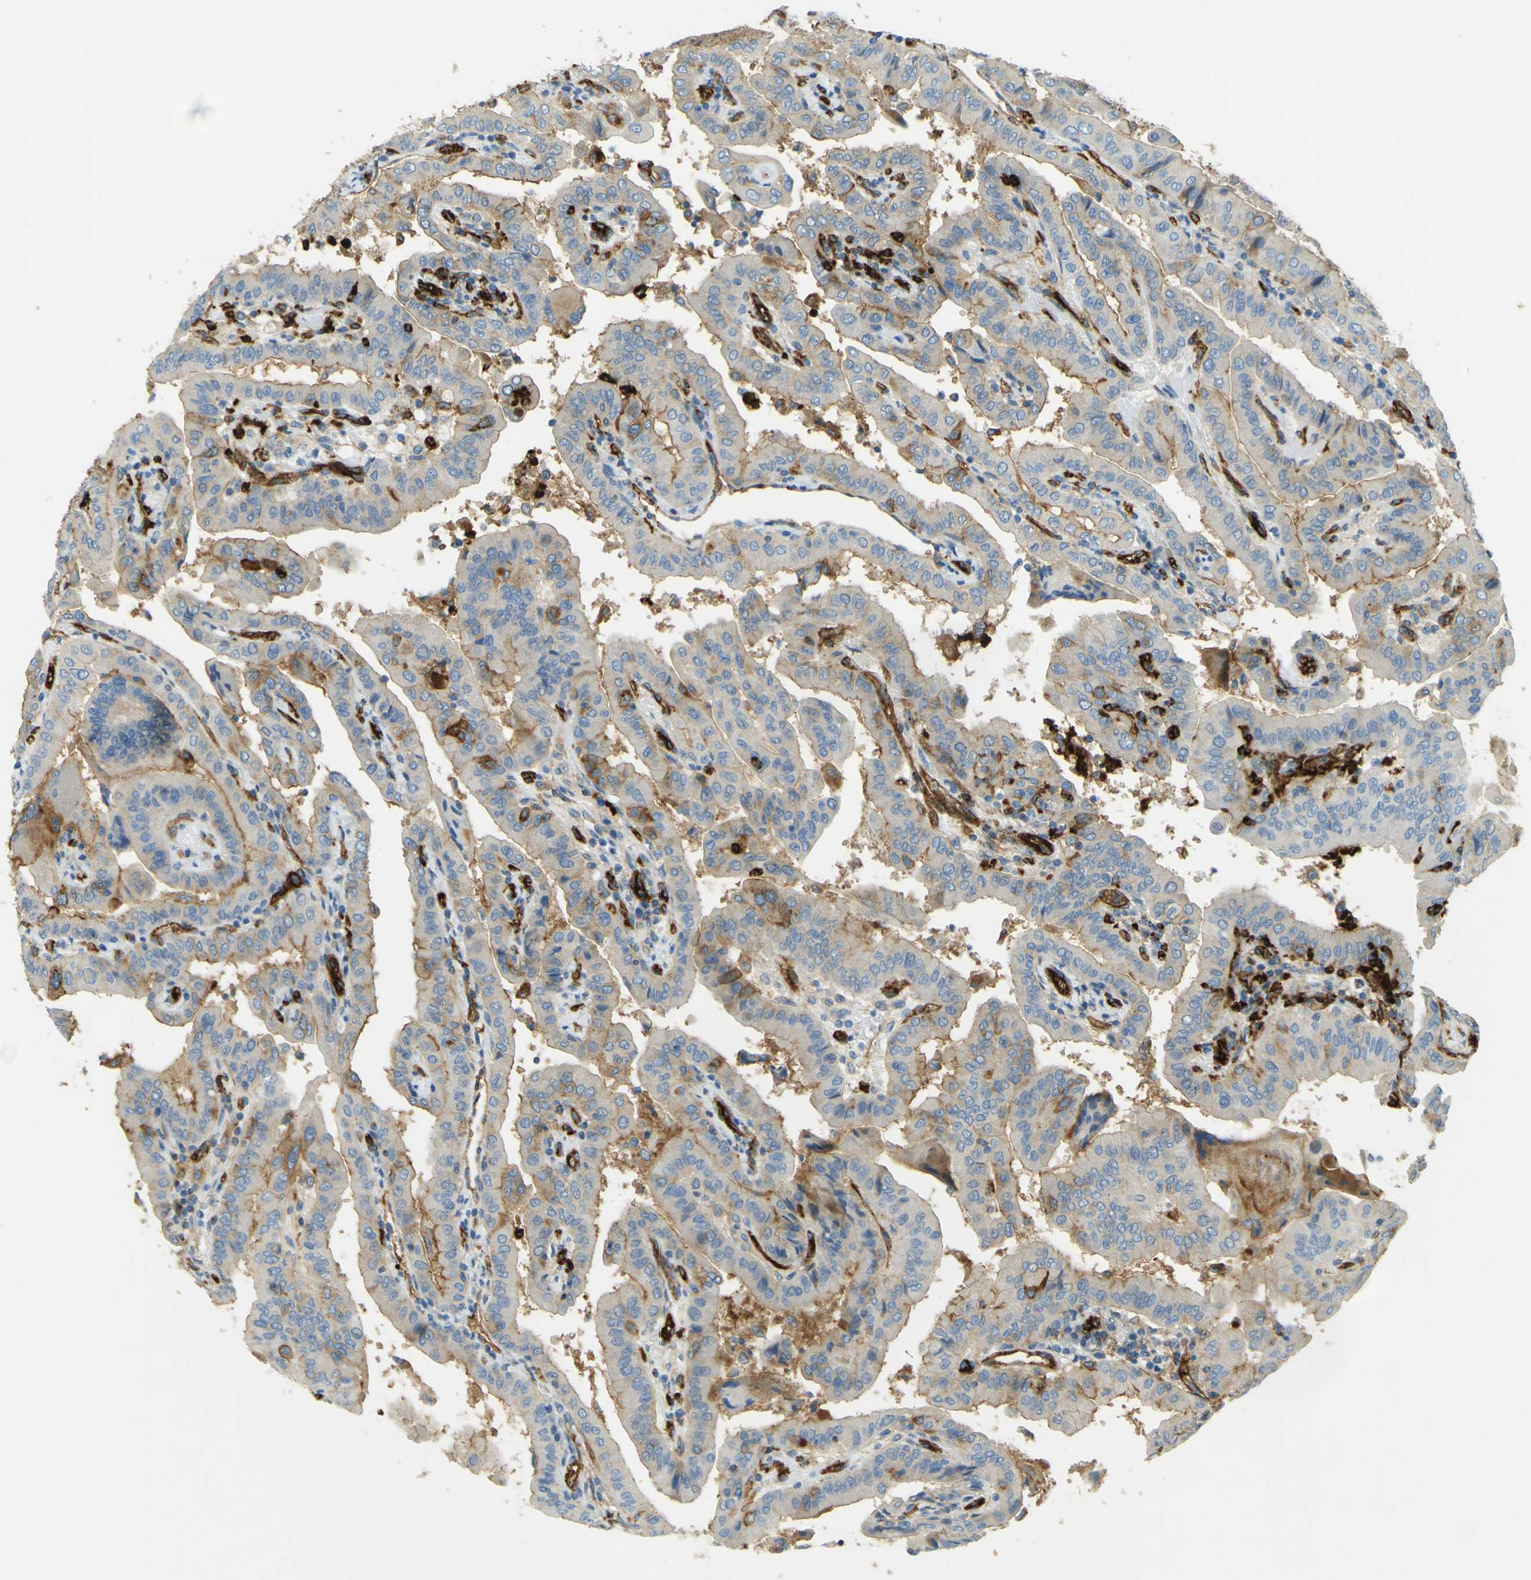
{"staining": {"intensity": "moderate", "quantity": "25%-75%", "location": "cytoplasmic/membranous"}, "tissue": "thyroid cancer", "cell_type": "Tumor cells", "image_type": "cancer", "snomed": [{"axis": "morphology", "description": "Papillary adenocarcinoma, NOS"}, {"axis": "topography", "description": "Thyroid gland"}], "caption": "IHC photomicrograph of human thyroid papillary adenocarcinoma stained for a protein (brown), which demonstrates medium levels of moderate cytoplasmic/membranous staining in approximately 25%-75% of tumor cells.", "gene": "PLXDC1", "patient": {"sex": "male", "age": 33}}